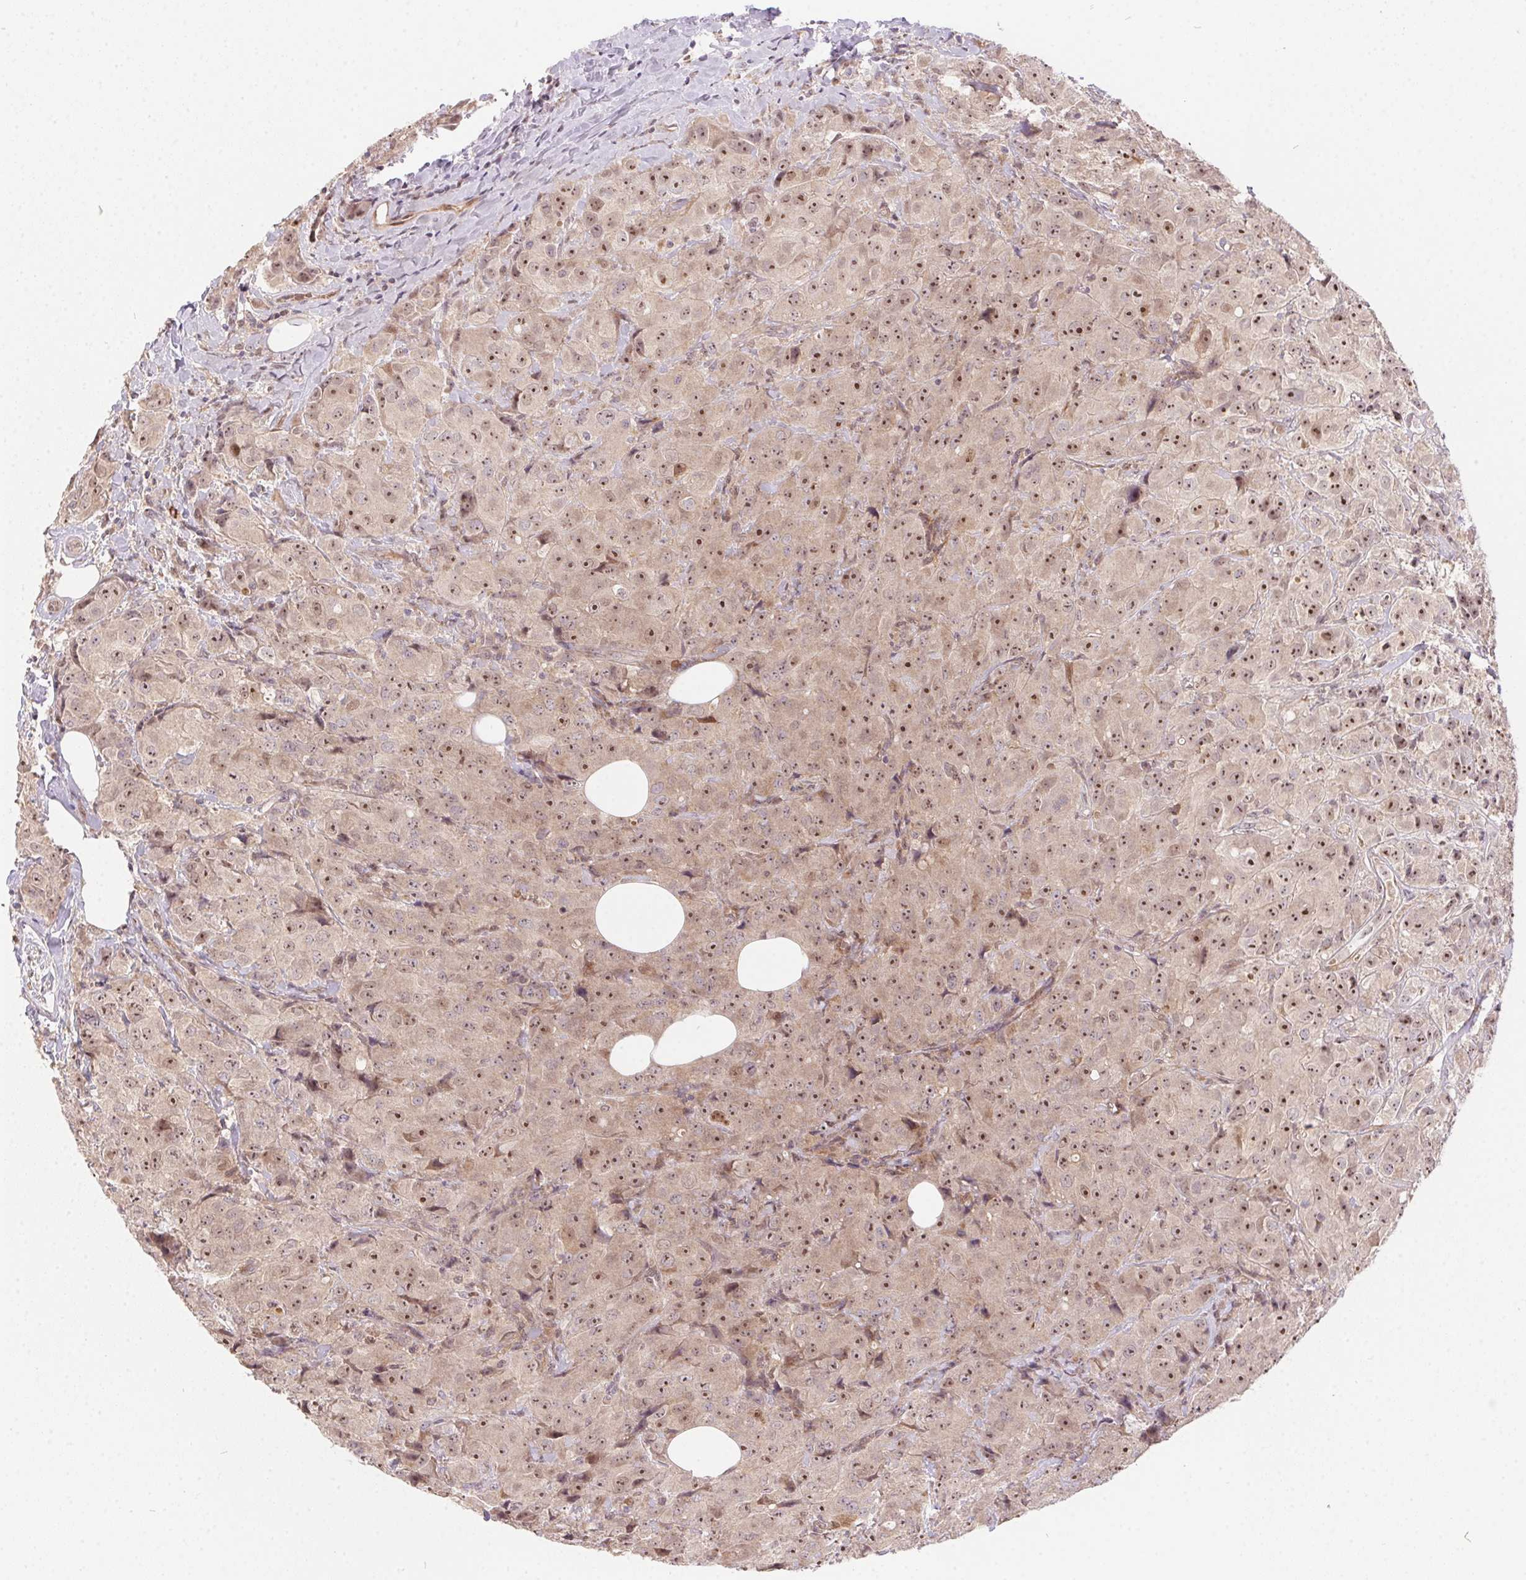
{"staining": {"intensity": "moderate", "quantity": ">75%", "location": "cytoplasmic/membranous,nuclear"}, "tissue": "breast cancer", "cell_type": "Tumor cells", "image_type": "cancer", "snomed": [{"axis": "morphology", "description": "Normal tissue, NOS"}, {"axis": "morphology", "description": "Duct carcinoma"}, {"axis": "topography", "description": "Breast"}], "caption": "There is medium levels of moderate cytoplasmic/membranous and nuclear positivity in tumor cells of invasive ductal carcinoma (breast), as demonstrated by immunohistochemical staining (brown color).", "gene": "NUDT16", "patient": {"sex": "female", "age": 43}}